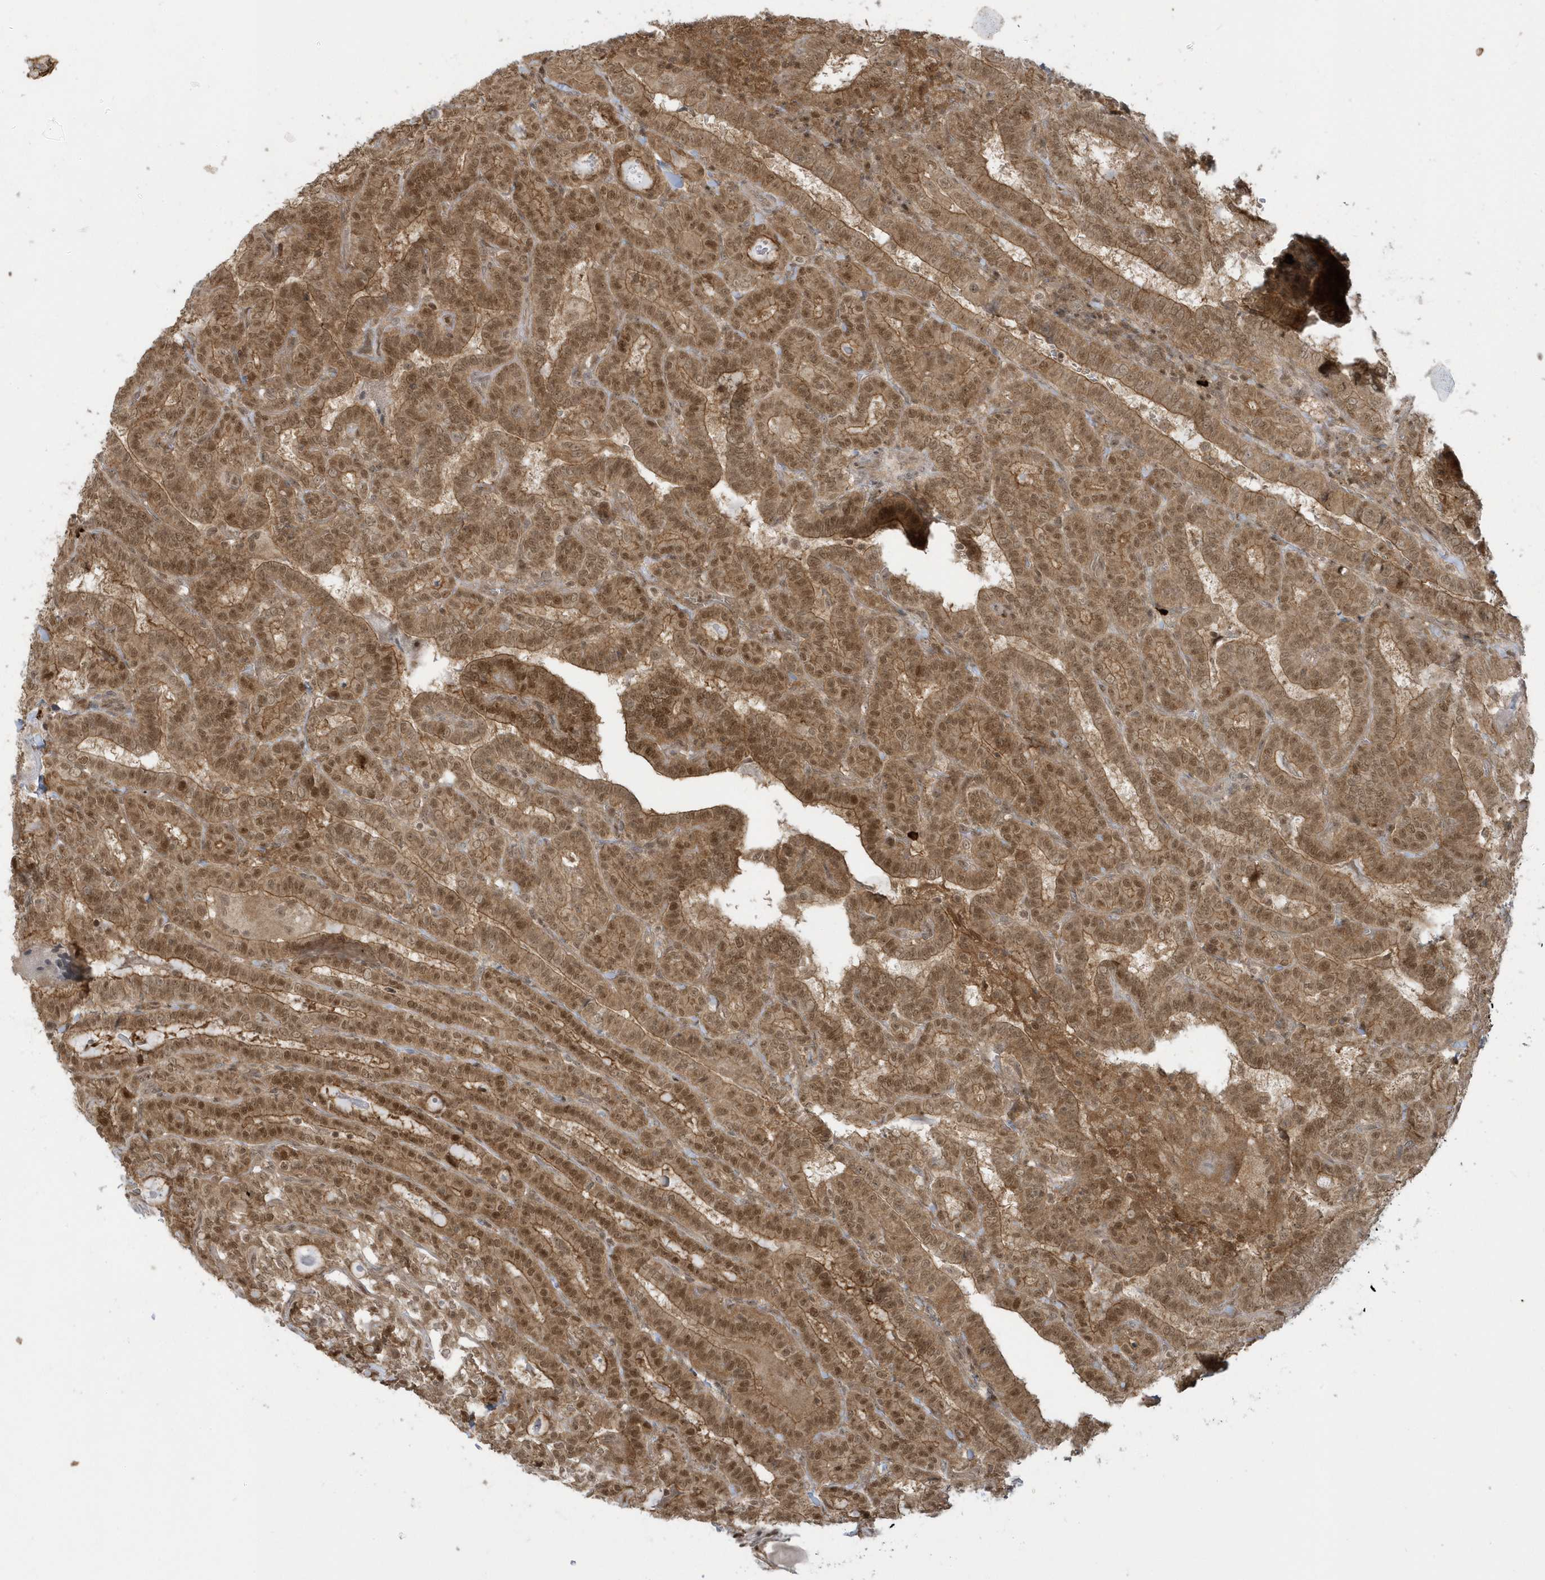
{"staining": {"intensity": "moderate", "quantity": ">75%", "location": "cytoplasmic/membranous,nuclear"}, "tissue": "thyroid cancer", "cell_type": "Tumor cells", "image_type": "cancer", "snomed": [{"axis": "morphology", "description": "Papillary adenocarcinoma, NOS"}, {"axis": "topography", "description": "Thyroid gland"}], "caption": "An IHC photomicrograph of tumor tissue is shown. Protein staining in brown shows moderate cytoplasmic/membranous and nuclear positivity in thyroid cancer within tumor cells. (IHC, brightfield microscopy, high magnification).", "gene": "PPP1R7", "patient": {"sex": "female", "age": 72}}